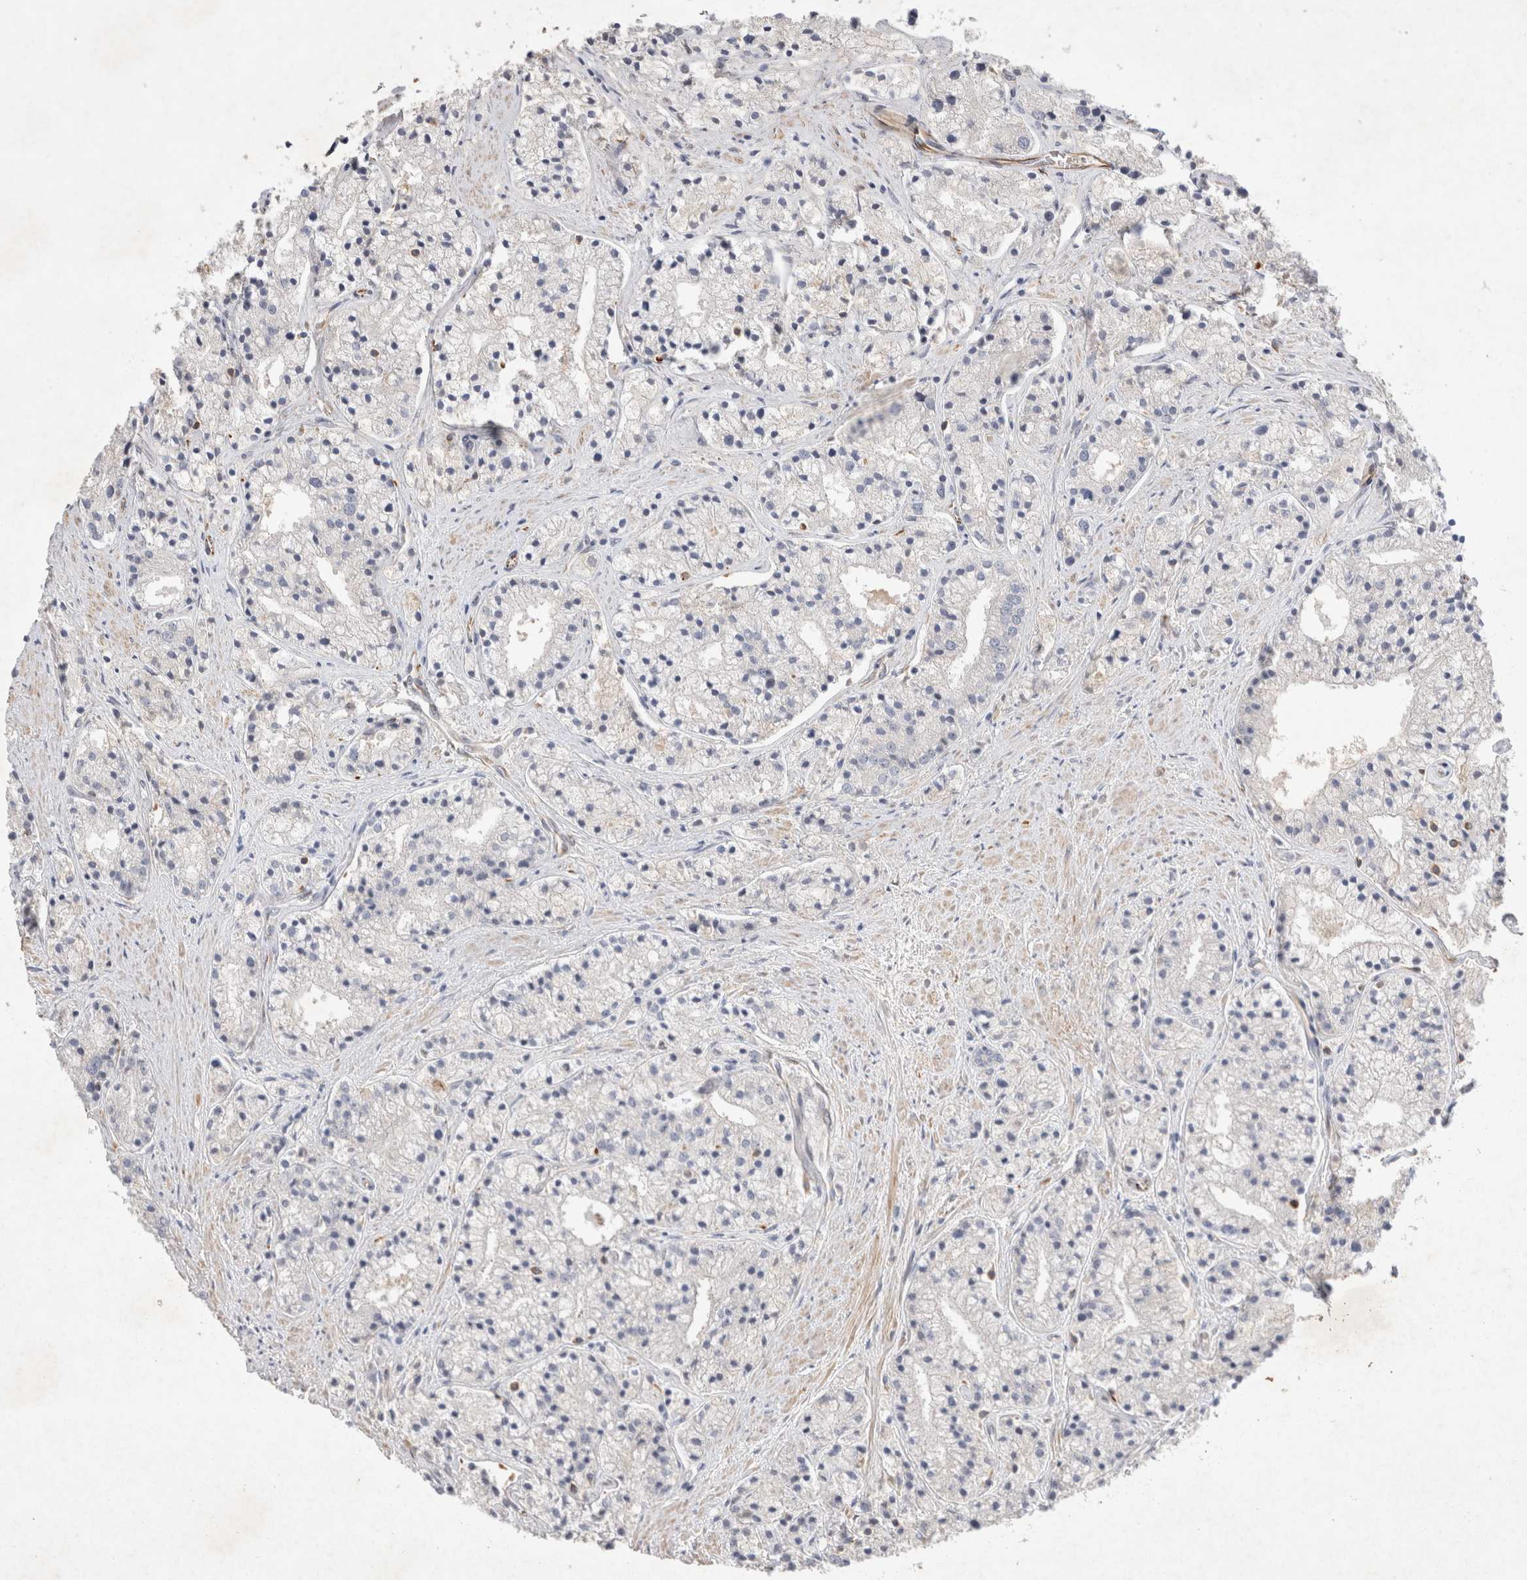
{"staining": {"intensity": "negative", "quantity": "none", "location": "none"}, "tissue": "prostate cancer", "cell_type": "Tumor cells", "image_type": "cancer", "snomed": [{"axis": "morphology", "description": "Adenocarcinoma, High grade"}, {"axis": "topography", "description": "Prostate"}], "caption": "Immunohistochemistry (IHC) histopathology image of neoplastic tissue: high-grade adenocarcinoma (prostate) stained with DAB reveals no significant protein positivity in tumor cells.", "gene": "NMU", "patient": {"sex": "male", "age": 50}}